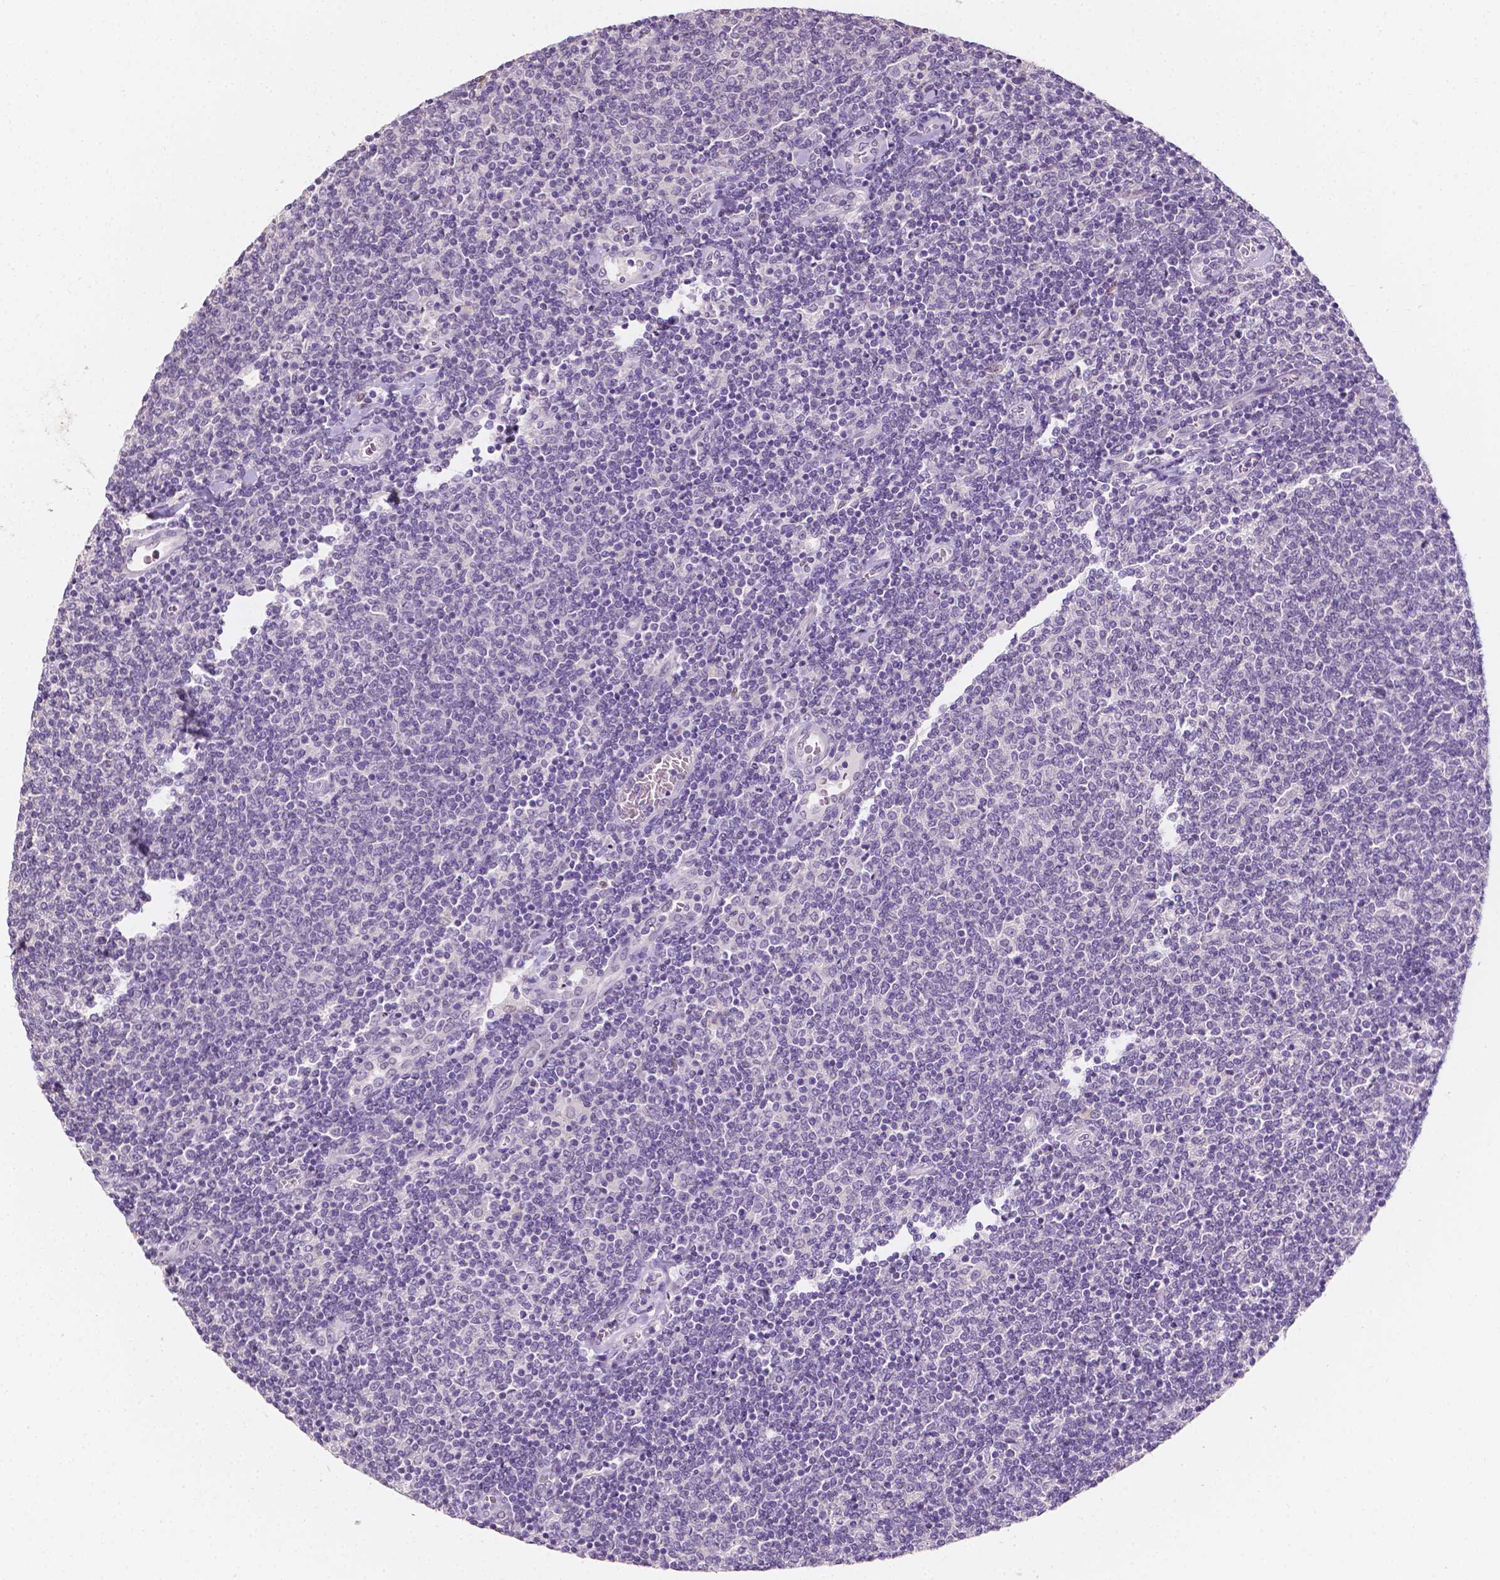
{"staining": {"intensity": "negative", "quantity": "none", "location": "none"}, "tissue": "lymphoma", "cell_type": "Tumor cells", "image_type": "cancer", "snomed": [{"axis": "morphology", "description": "Malignant lymphoma, non-Hodgkin's type, Low grade"}, {"axis": "topography", "description": "Lymph node"}], "caption": "High power microscopy image of an immunohistochemistry (IHC) histopathology image of low-grade malignant lymphoma, non-Hodgkin's type, revealing no significant staining in tumor cells.", "gene": "TAL1", "patient": {"sex": "male", "age": 52}}